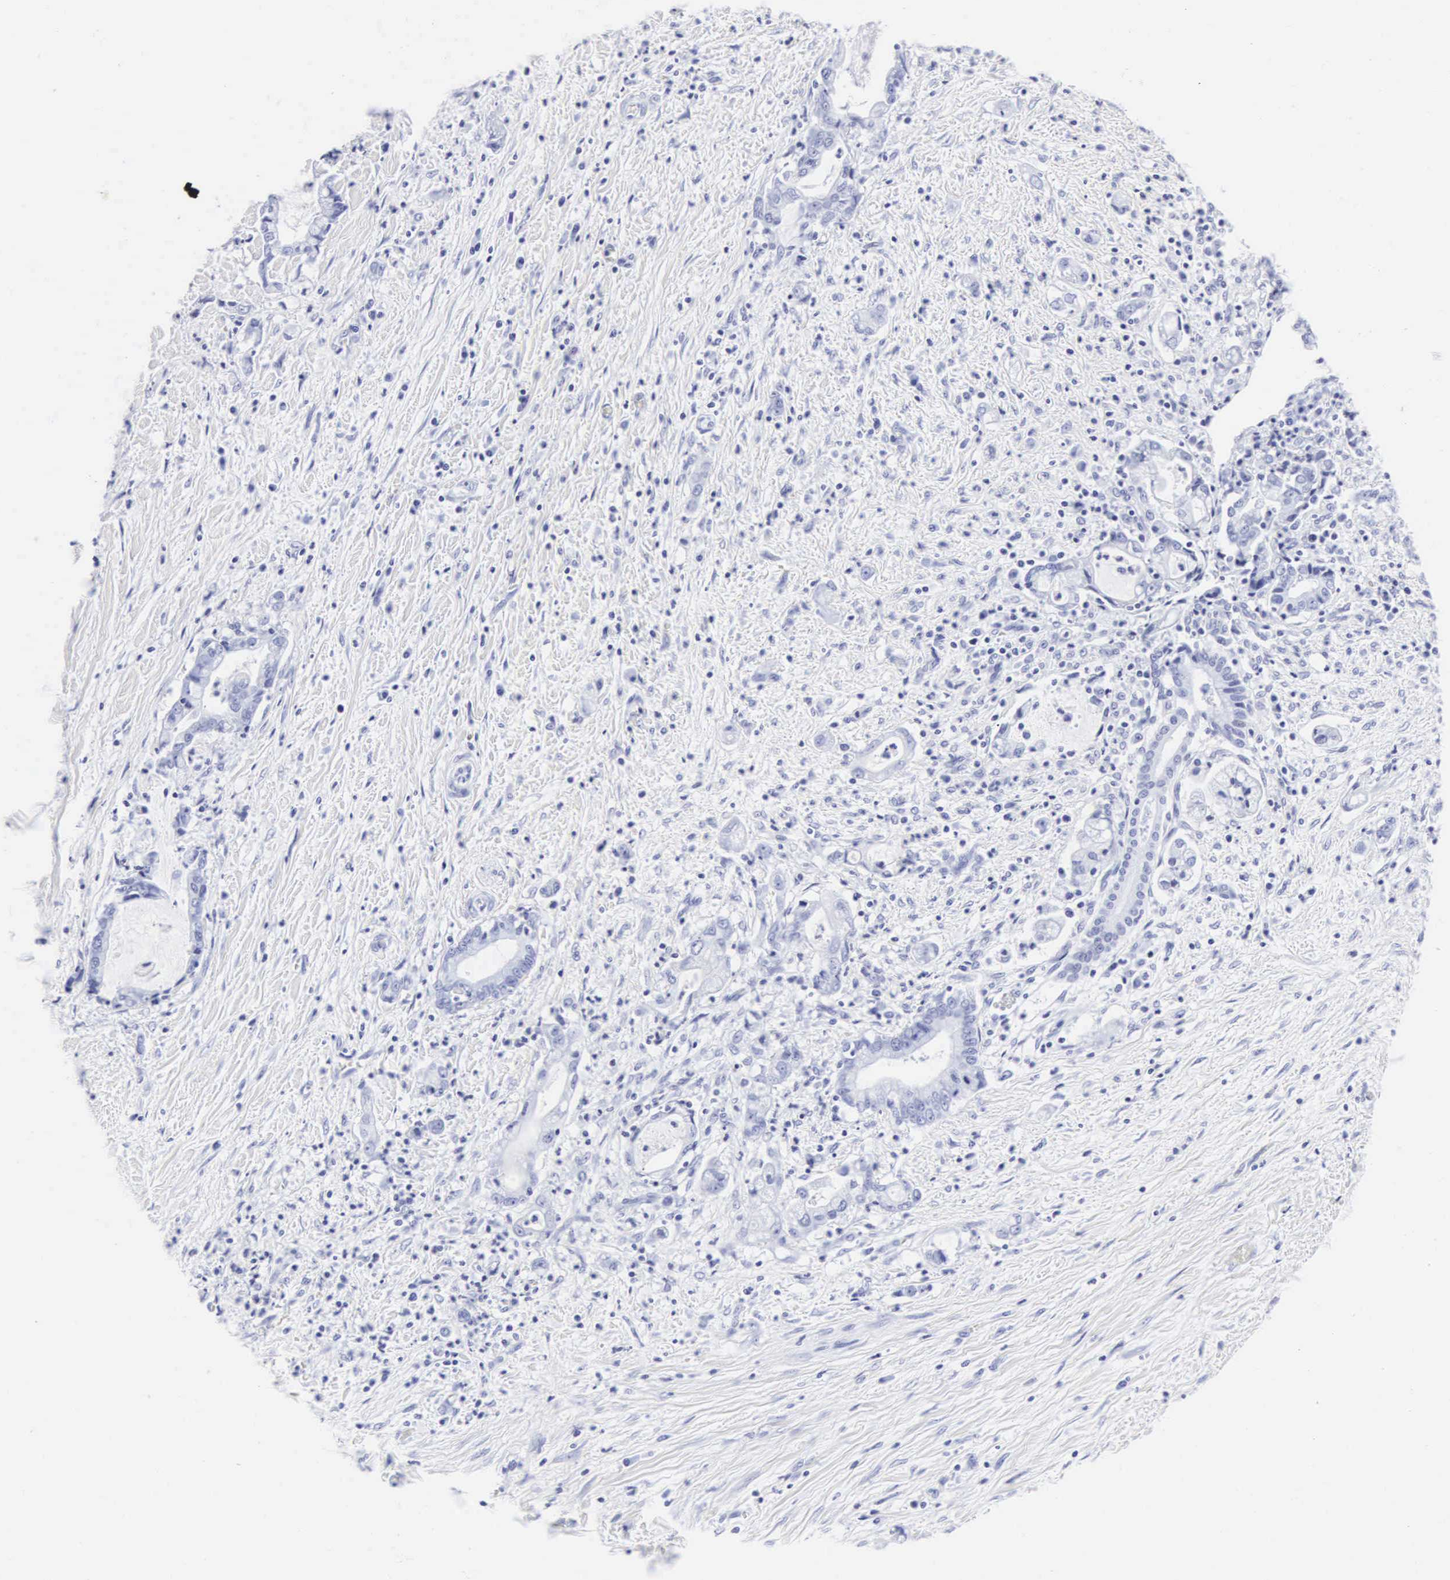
{"staining": {"intensity": "negative", "quantity": "none", "location": "none"}, "tissue": "liver cancer", "cell_type": "Tumor cells", "image_type": "cancer", "snomed": [{"axis": "morphology", "description": "Cholangiocarcinoma"}, {"axis": "topography", "description": "Liver"}], "caption": "High magnification brightfield microscopy of liver cancer stained with DAB (3,3'-diaminobenzidine) (brown) and counterstained with hematoxylin (blue): tumor cells show no significant positivity.", "gene": "CGB3", "patient": {"sex": "male", "age": 57}}